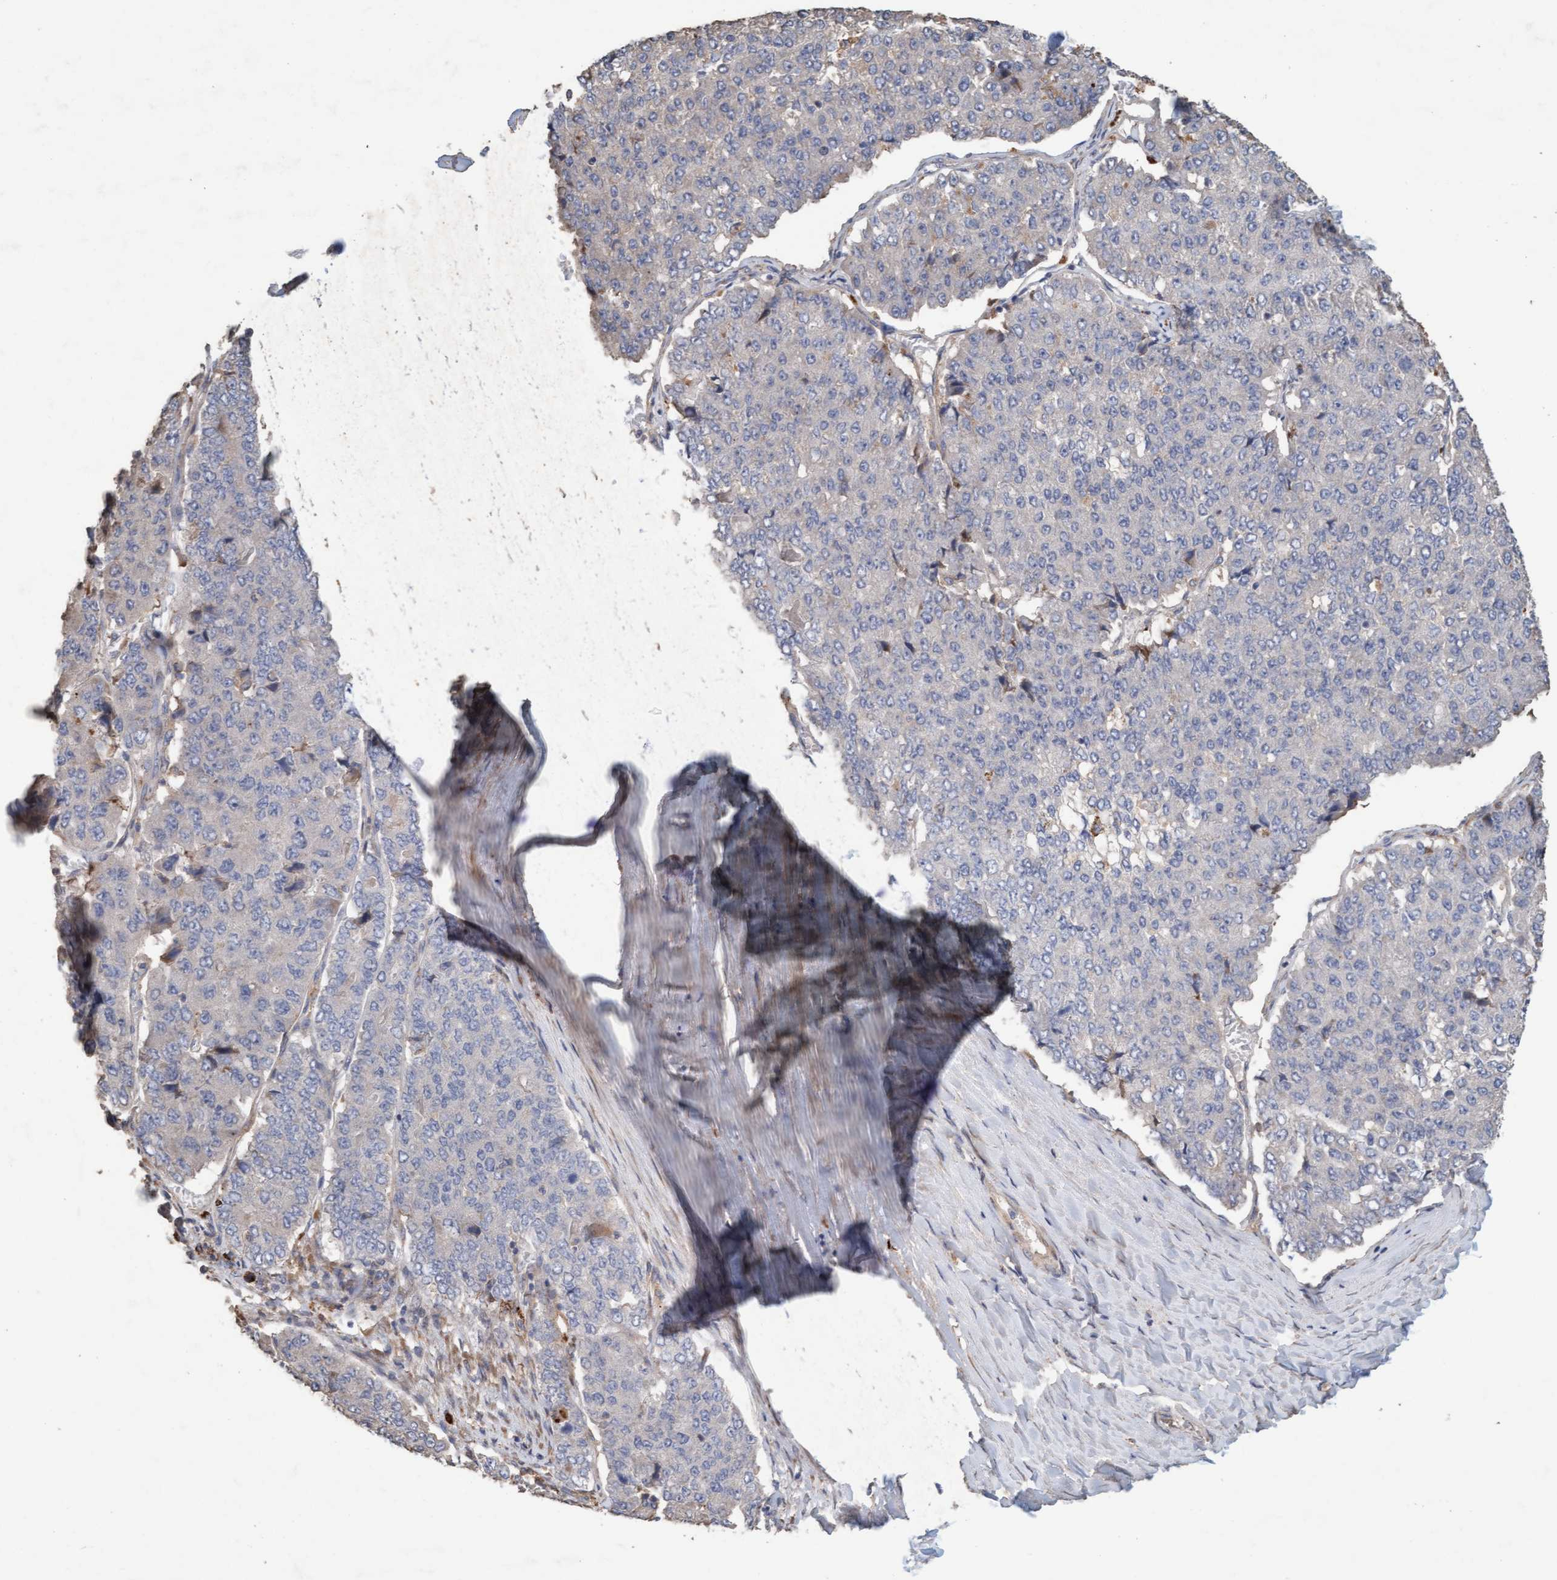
{"staining": {"intensity": "negative", "quantity": "none", "location": "none"}, "tissue": "pancreatic cancer", "cell_type": "Tumor cells", "image_type": "cancer", "snomed": [{"axis": "morphology", "description": "Adenocarcinoma, NOS"}, {"axis": "topography", "description": "Pancreas"}], "caption": "Pancreatic cancer stained for a protein using immunohistochemistry (IHC) exhibits no staining tumor cells.", "gene": "LONRF1", "patient": {"sex": "male", "age": 50}}